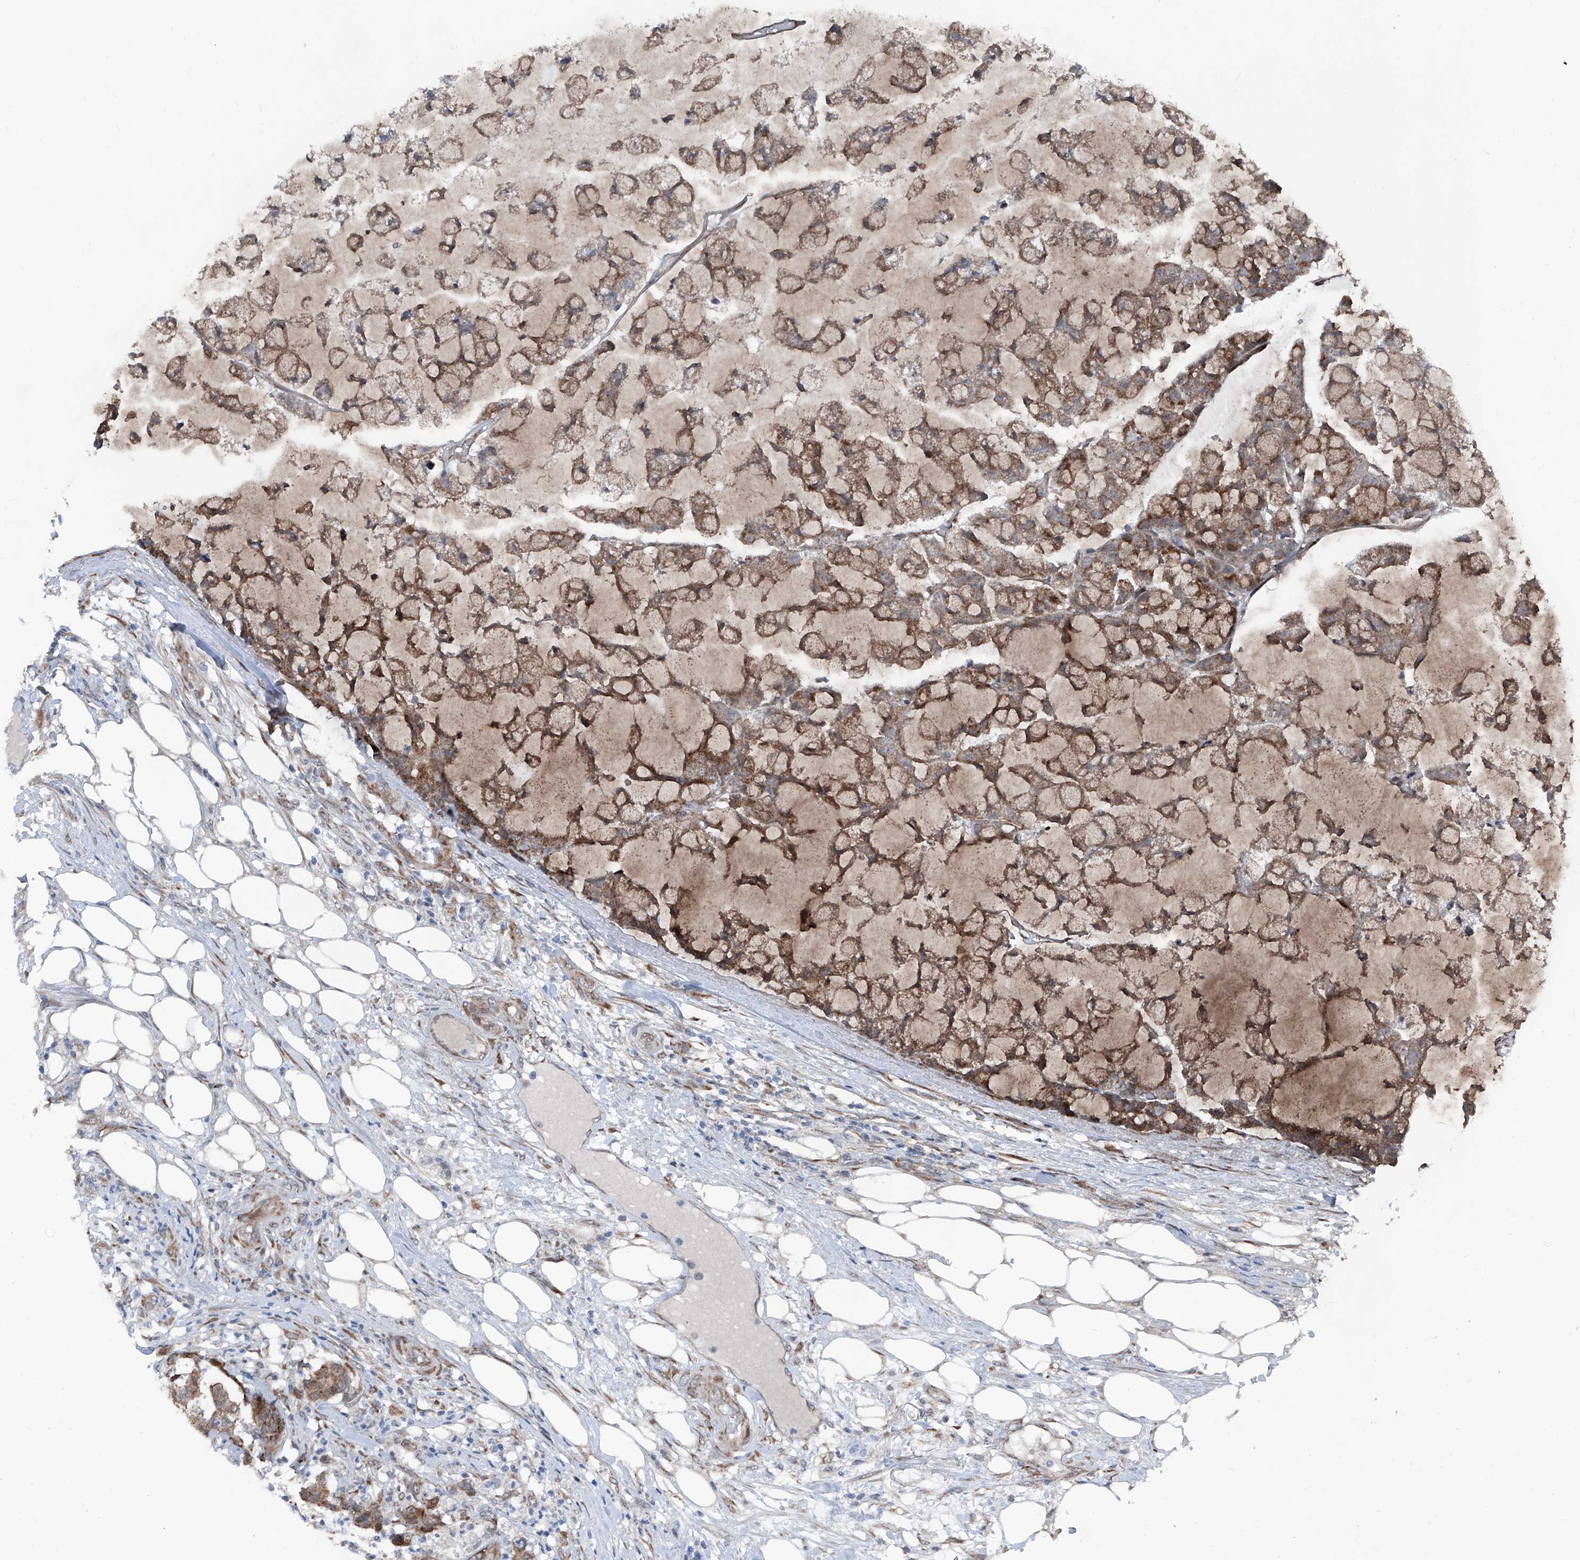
{"staining": {"intensity": "moderate", "quantity": ">75%", "location": "cytoplasmic/membranous"}, "tissue": "colorectal cancer", "cell_type": "Tumor cells", "image_type": "cancer", "snomed": [{"axis": "morphology", "description": "Adenocarcinoma, NOS"}, {"axis": "topography", "description": "Colon"}], "caption": "Colorectal cancer tissue reveals moderate cytoplasmic/membranous expression in about >75% of tumor cells, visualized by immunohistochemistry.", "gene": "COA7", "patient": {"sex": "female", "age": 84}}